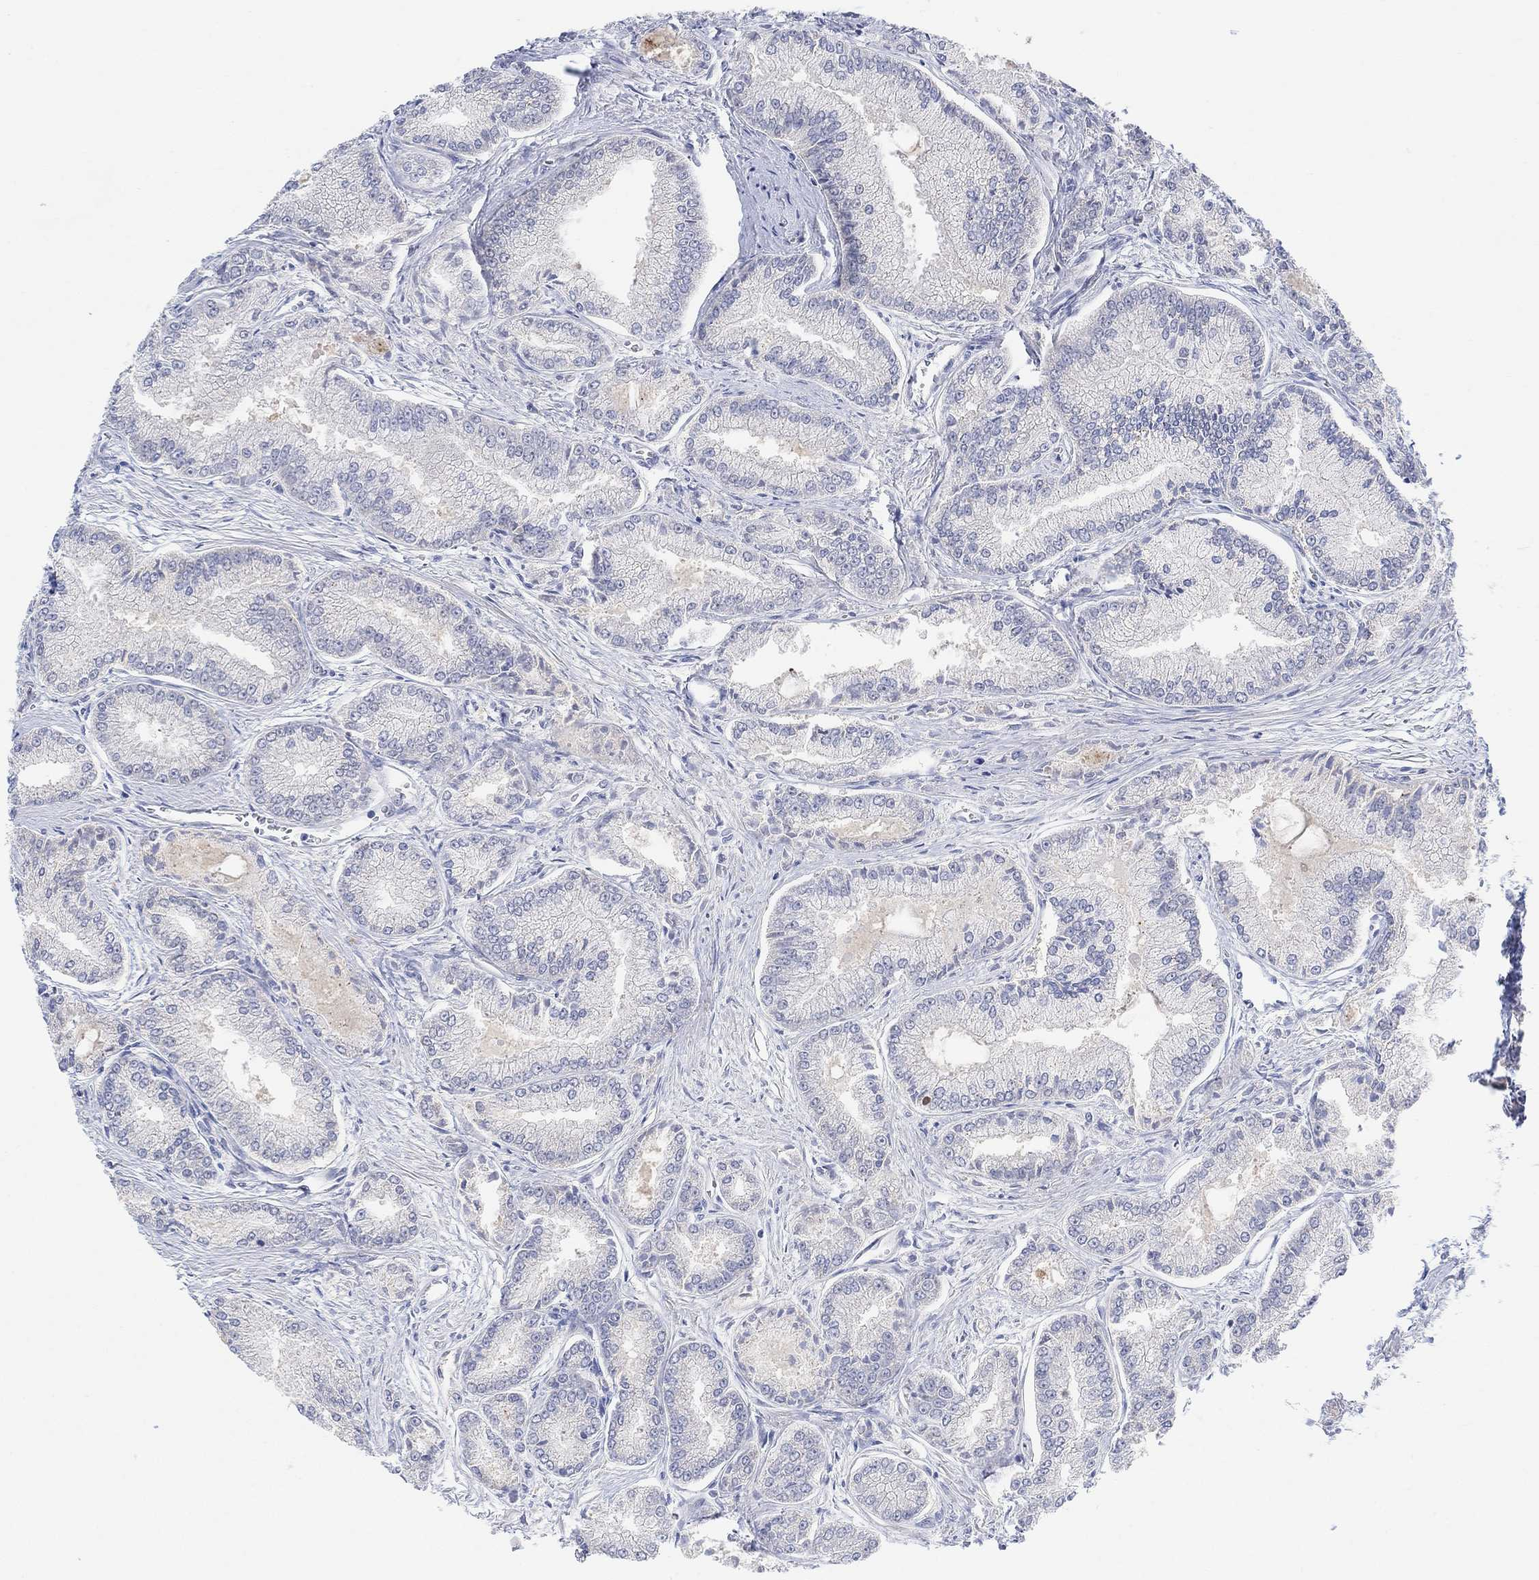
{"staining": {"intensity": "negative", "quantity": "none", "location": "none"}, "tissue": "prostate cancer", "cell_type": "Tumor cells", "image_type": "cancer", "snomed": [{"axis": "morphology", "description": "Adenocarcinoma, NOS"}, {"axis": "morphology", "description": "Adenocarcinoma, High grade"}, {"axis": "topography", "description": "Prostate"}], "caption": "Immunohistochemistry (IHC) image of human adenocarcinoma (prostate) stained for a protein (brown), which exhibits no staining in tumor cells.", "gene": "CNTF", "patient": {"sex": "male", "age": 70}}